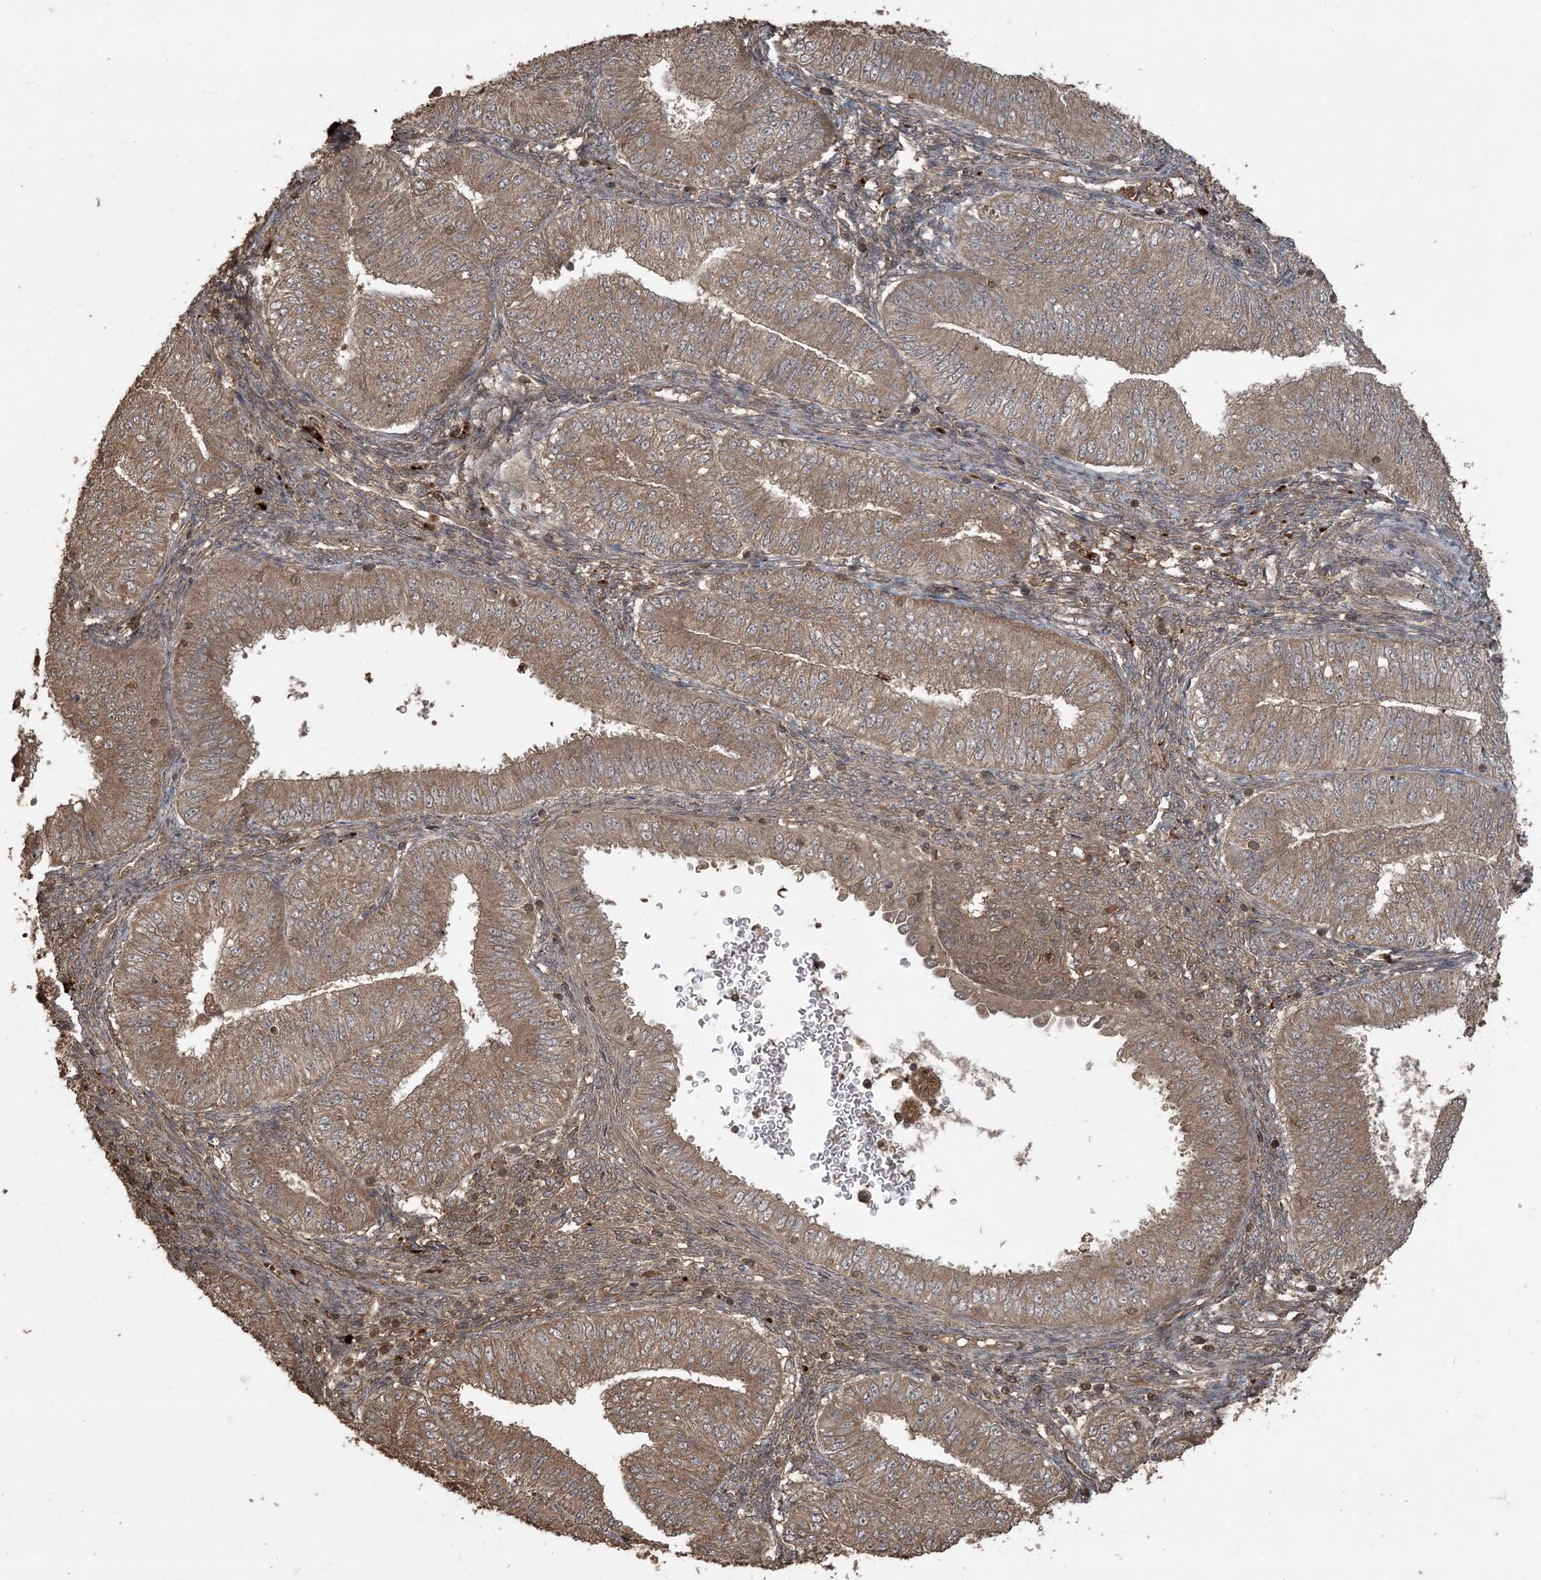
{"staining": {"intensity": "moderate", "quantity": ">75%", "location": "cytoplasmic/membranous"}, "tissue": "endometrial cancer", "cell_type": "Tumor cells", "image_type": "cancer", "snomed": [{"axis": "morphology", "description": "Normal tissue, NOS"}, {"axis": "morphology", "description": "Adenocarcinoma, NOS"}, {"axis": "topography", "description": "Endometrium"}], "caption": "DAB (3,3'-diaminobenzidine) immunohistochemical staining of endometrial cancer (adenocarcinoma) displays moderate cytoplasmic/membranous protein staining in approximately >75% of tumor cells.", "gene": "EFCAB8", "patient": {"sex": "female", "age": 53}}